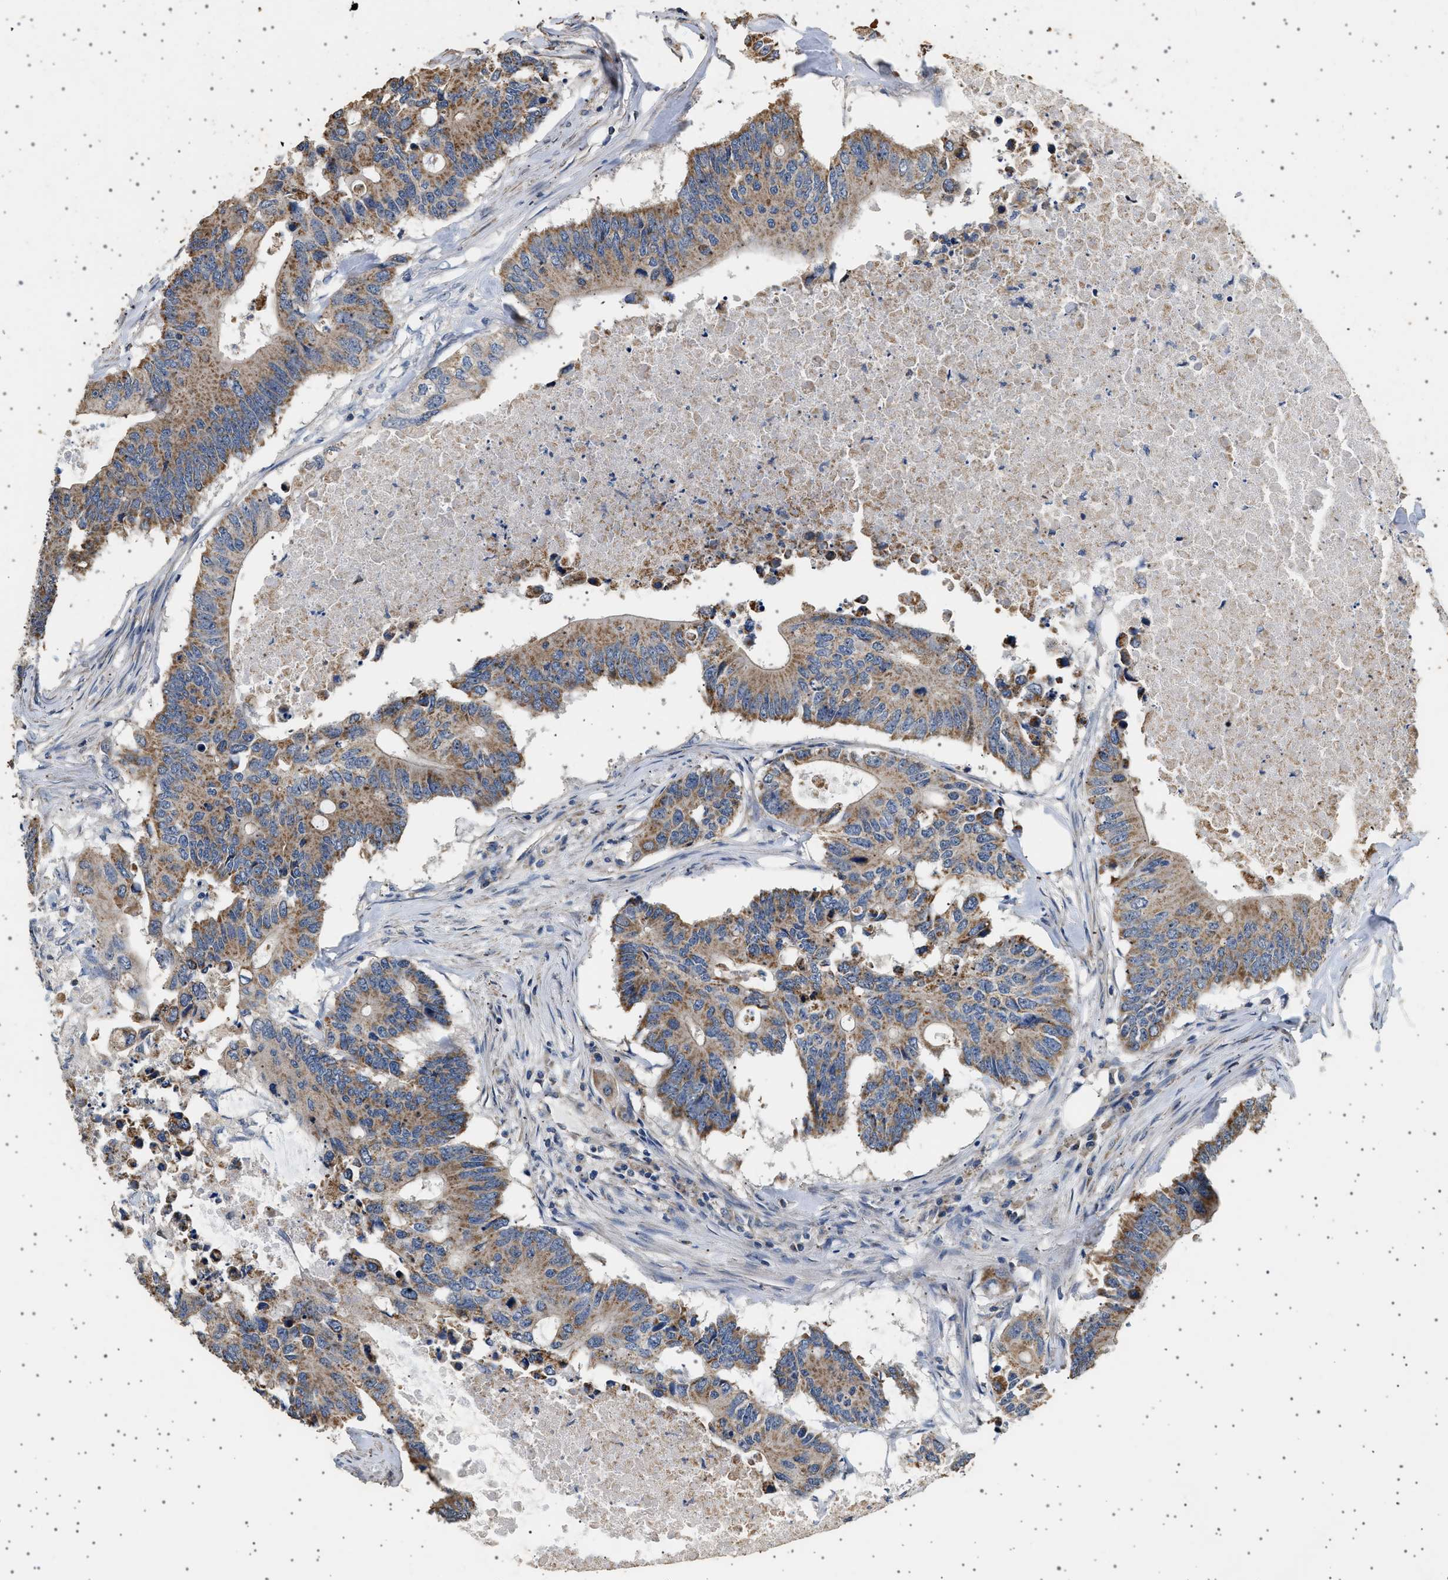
{"staining": {"intensity": "moderate", "quantity": ">75%", "location": "cytoplasmic/membranous"}, "tissue": "colorectal cancer", "cell_type": "Tumor cells", "image_type": "cancer", "snomed": [{"axis": "morphology", "description": "Adenocarcinoma, NOS"}, {"axis": "topography", "description": "Colon"}], "caption": "Human adenocarcinoma (colorectal) stained with a protein marker displays moderate staining in tumor cells.", "gene": "KCNA4", "patient": {"sex": "male", "age": 71}}